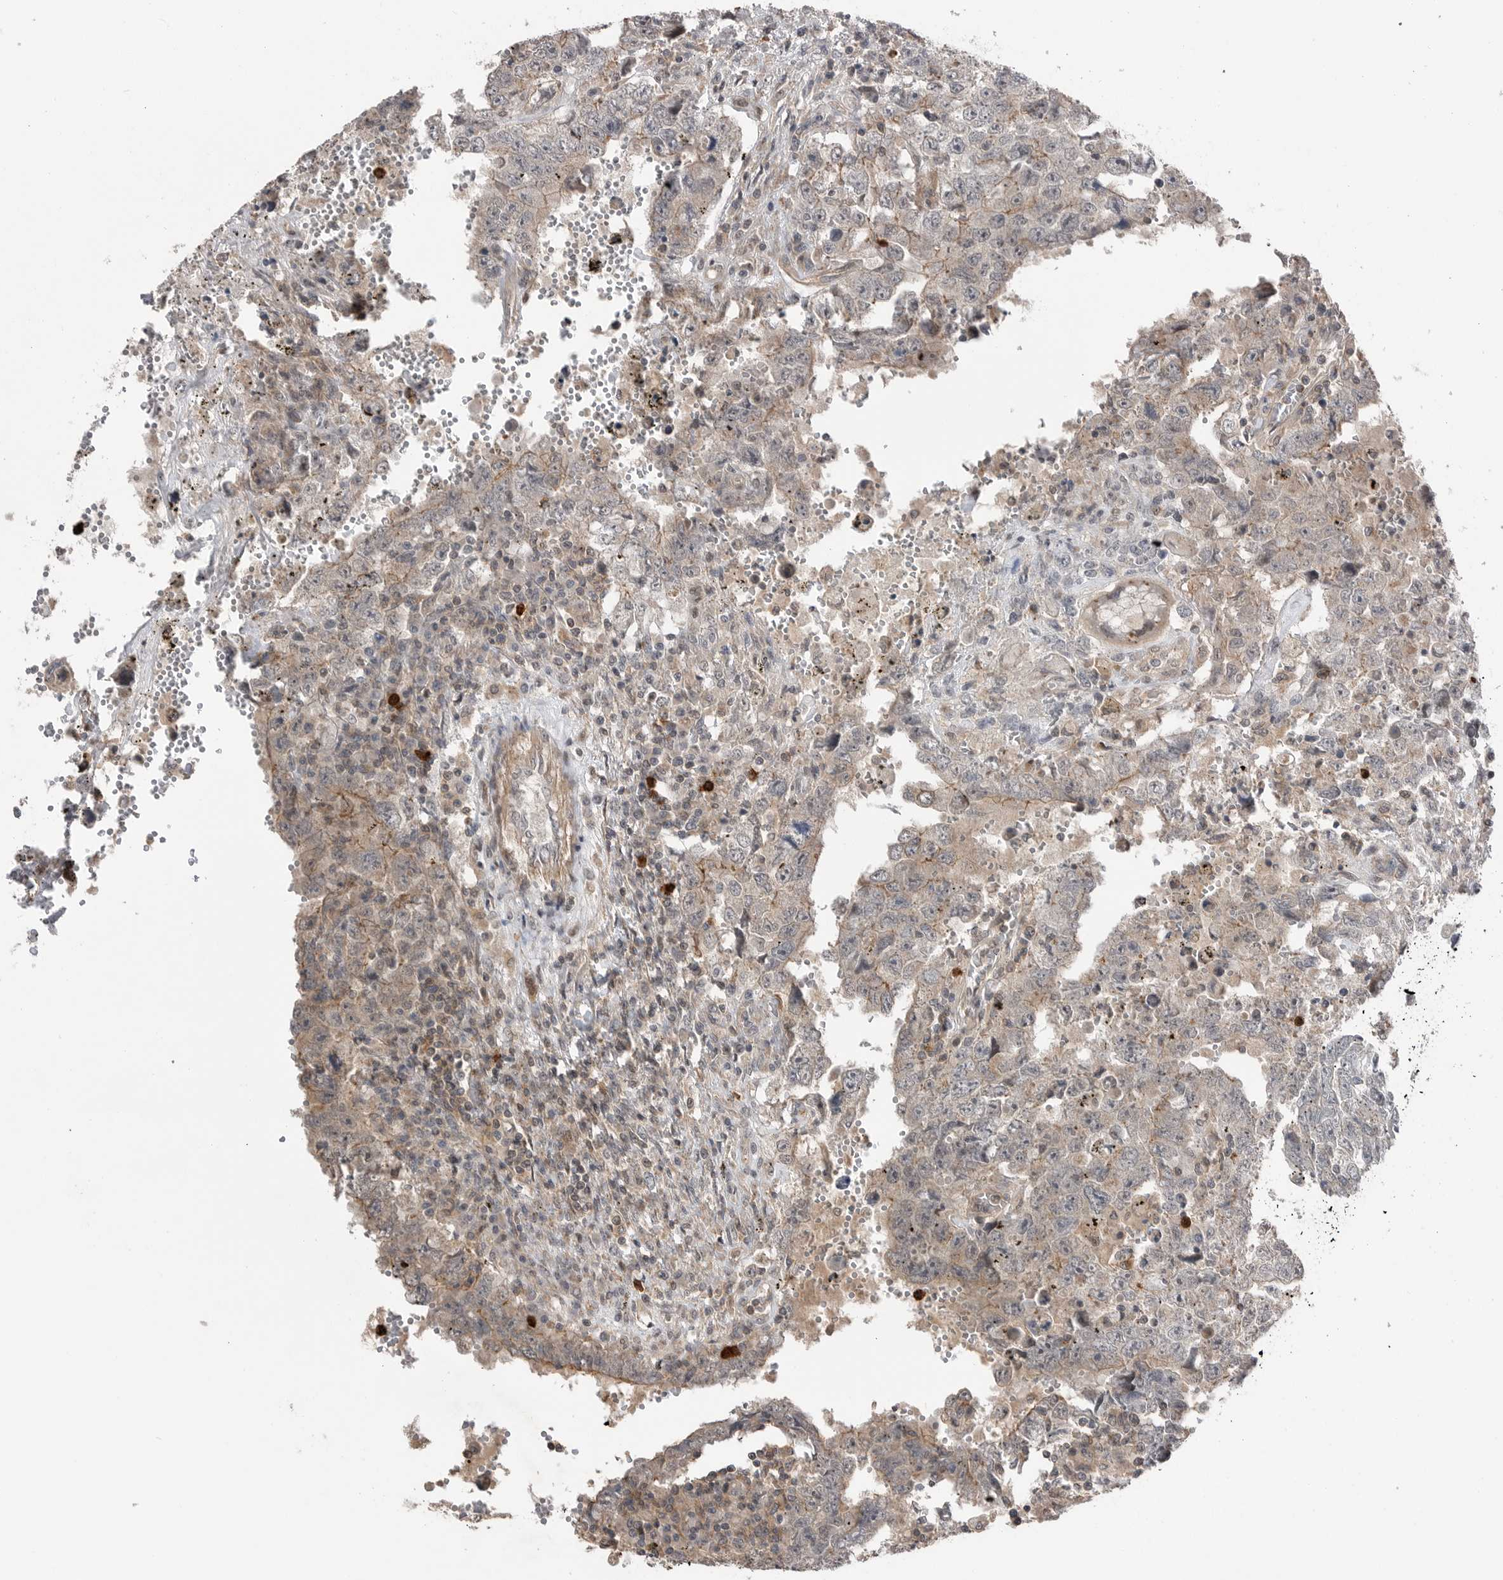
{"staining": {"intensity": "weak", "quantity": "<25%", "location": "cytoplasmic/membranous"}, "tissue": "testis cancer", "cell_type": "Tumor cells", "image_type": "cancer", "snomed": [{"axis": "morphology", "description": "Carcinoma, Embryonal, NOS"}, {"axis": "topography", "description": "Testis"}], "caption": "Immunohistochemistry (IHC) histopathology image of neoplastic tissue: human embryonal carcinoma (testis) stained with DAB (3,3'-diaminobenzidine) exhibits no significant protein positivity in tumor cells.", "gene": "PEAK1", "patient": {"sex": "male", "age": 26}}